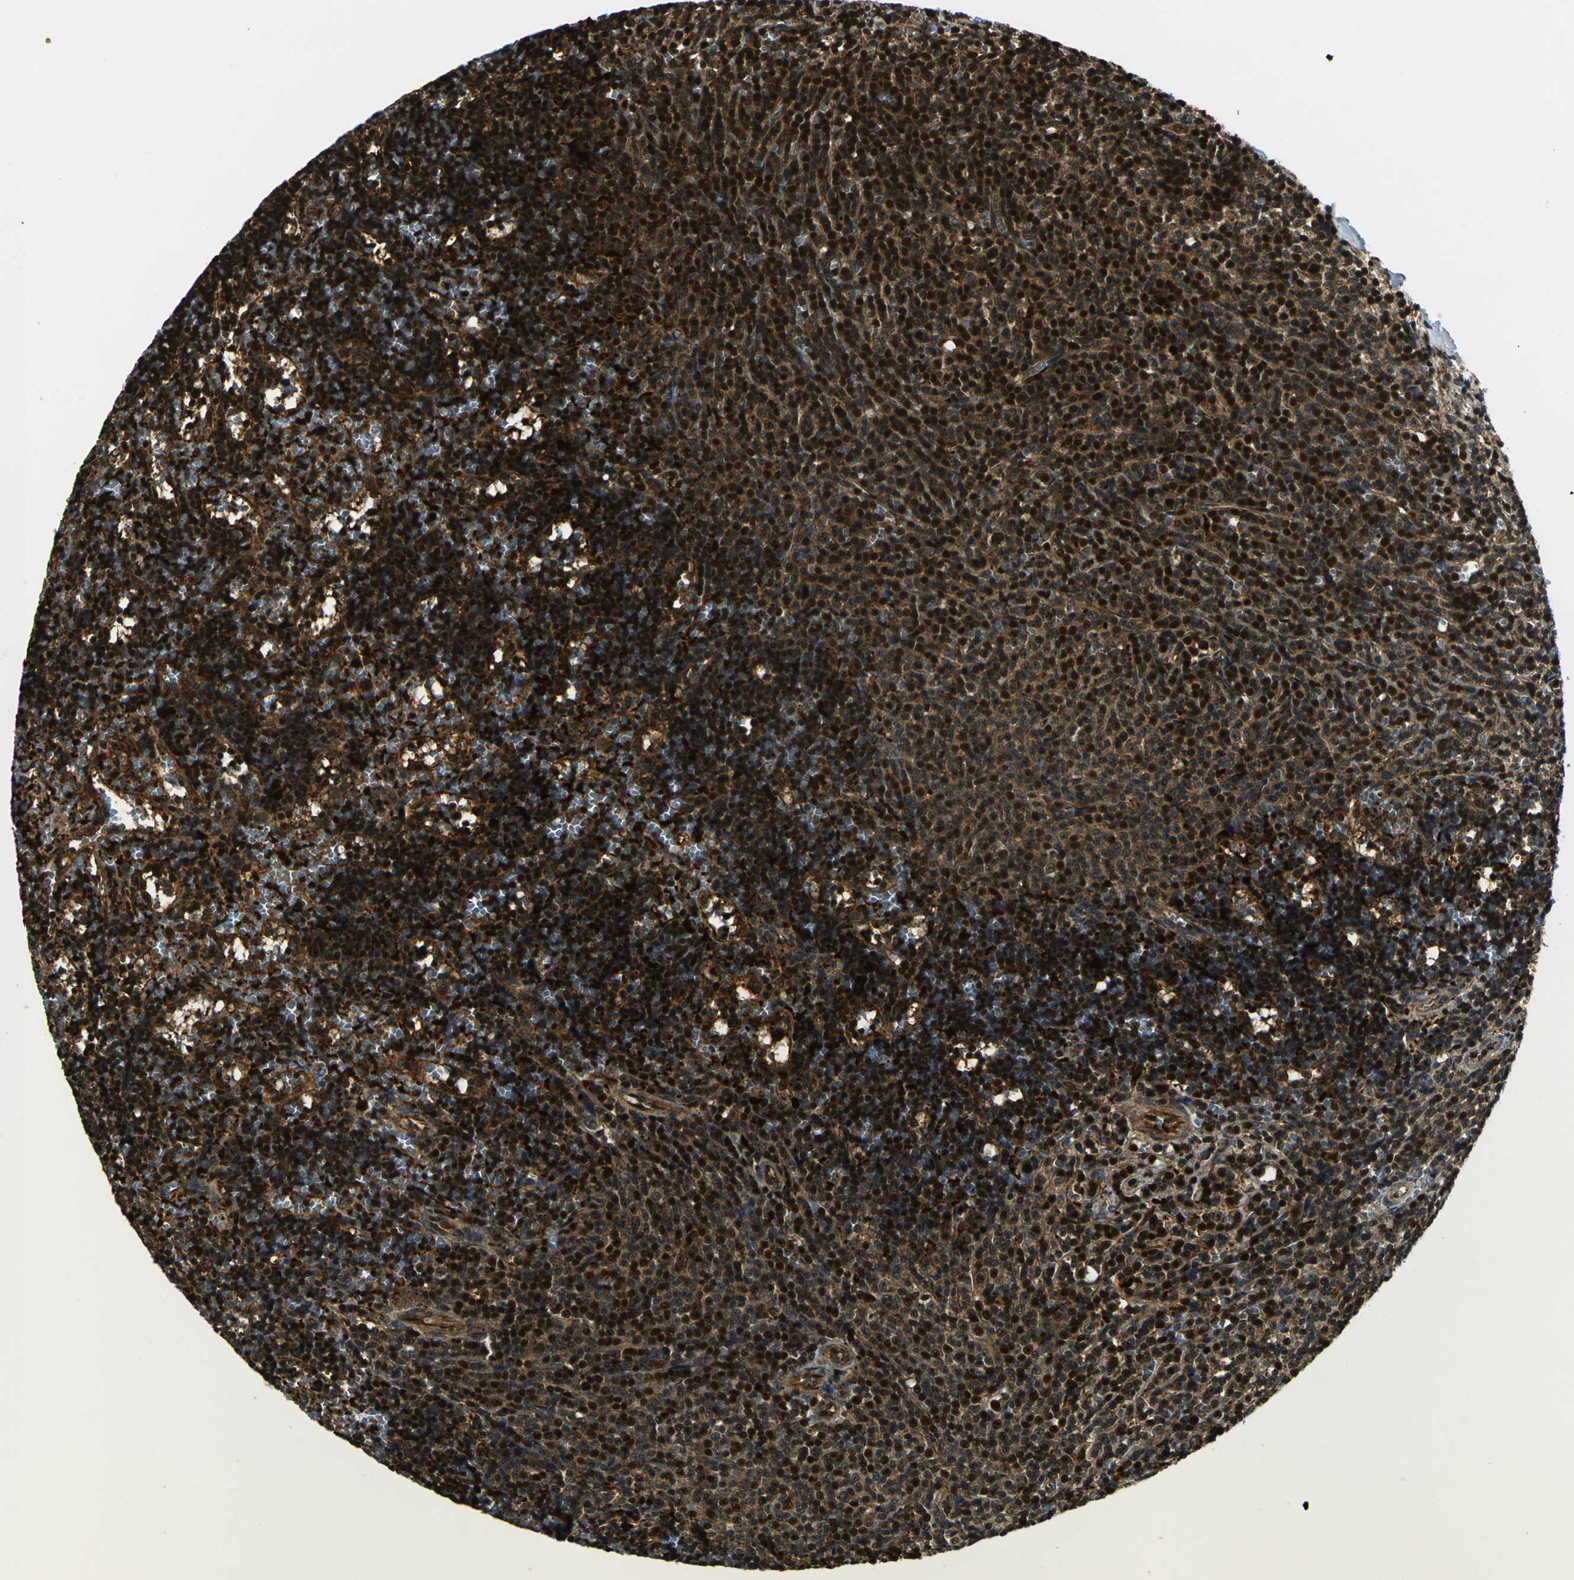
{"staining": {"intensity": "strong", "quantity": ">75%", "location": "cytoplasmic/membranous,nuclear"}, "tissue": "lymphoma", "cell_type": "Tumor cells", "image_type": "cancer", "snomed": [{"axis": "morphology", "description": "Malignant lymphoma, non-Hodgkin's type, Low grade"}, {"axis": "topography", "description": "Spleen"}], "caption": "Immunohistochemistry (IHC) image of neoplastic tissue: human low-grade malignant lymphoma, non-Hodgkin's type stained using immunohistochemistry demonstrates high levels of strong protein expression localized specifically in the cytoplasmic/membranous and nuclear of tumor cells, appearing as a cytoplasmic/membranous and nuclear brown color.", "gene": "PPP1R13L", "patient": {"sex": "male", "age": 60}}